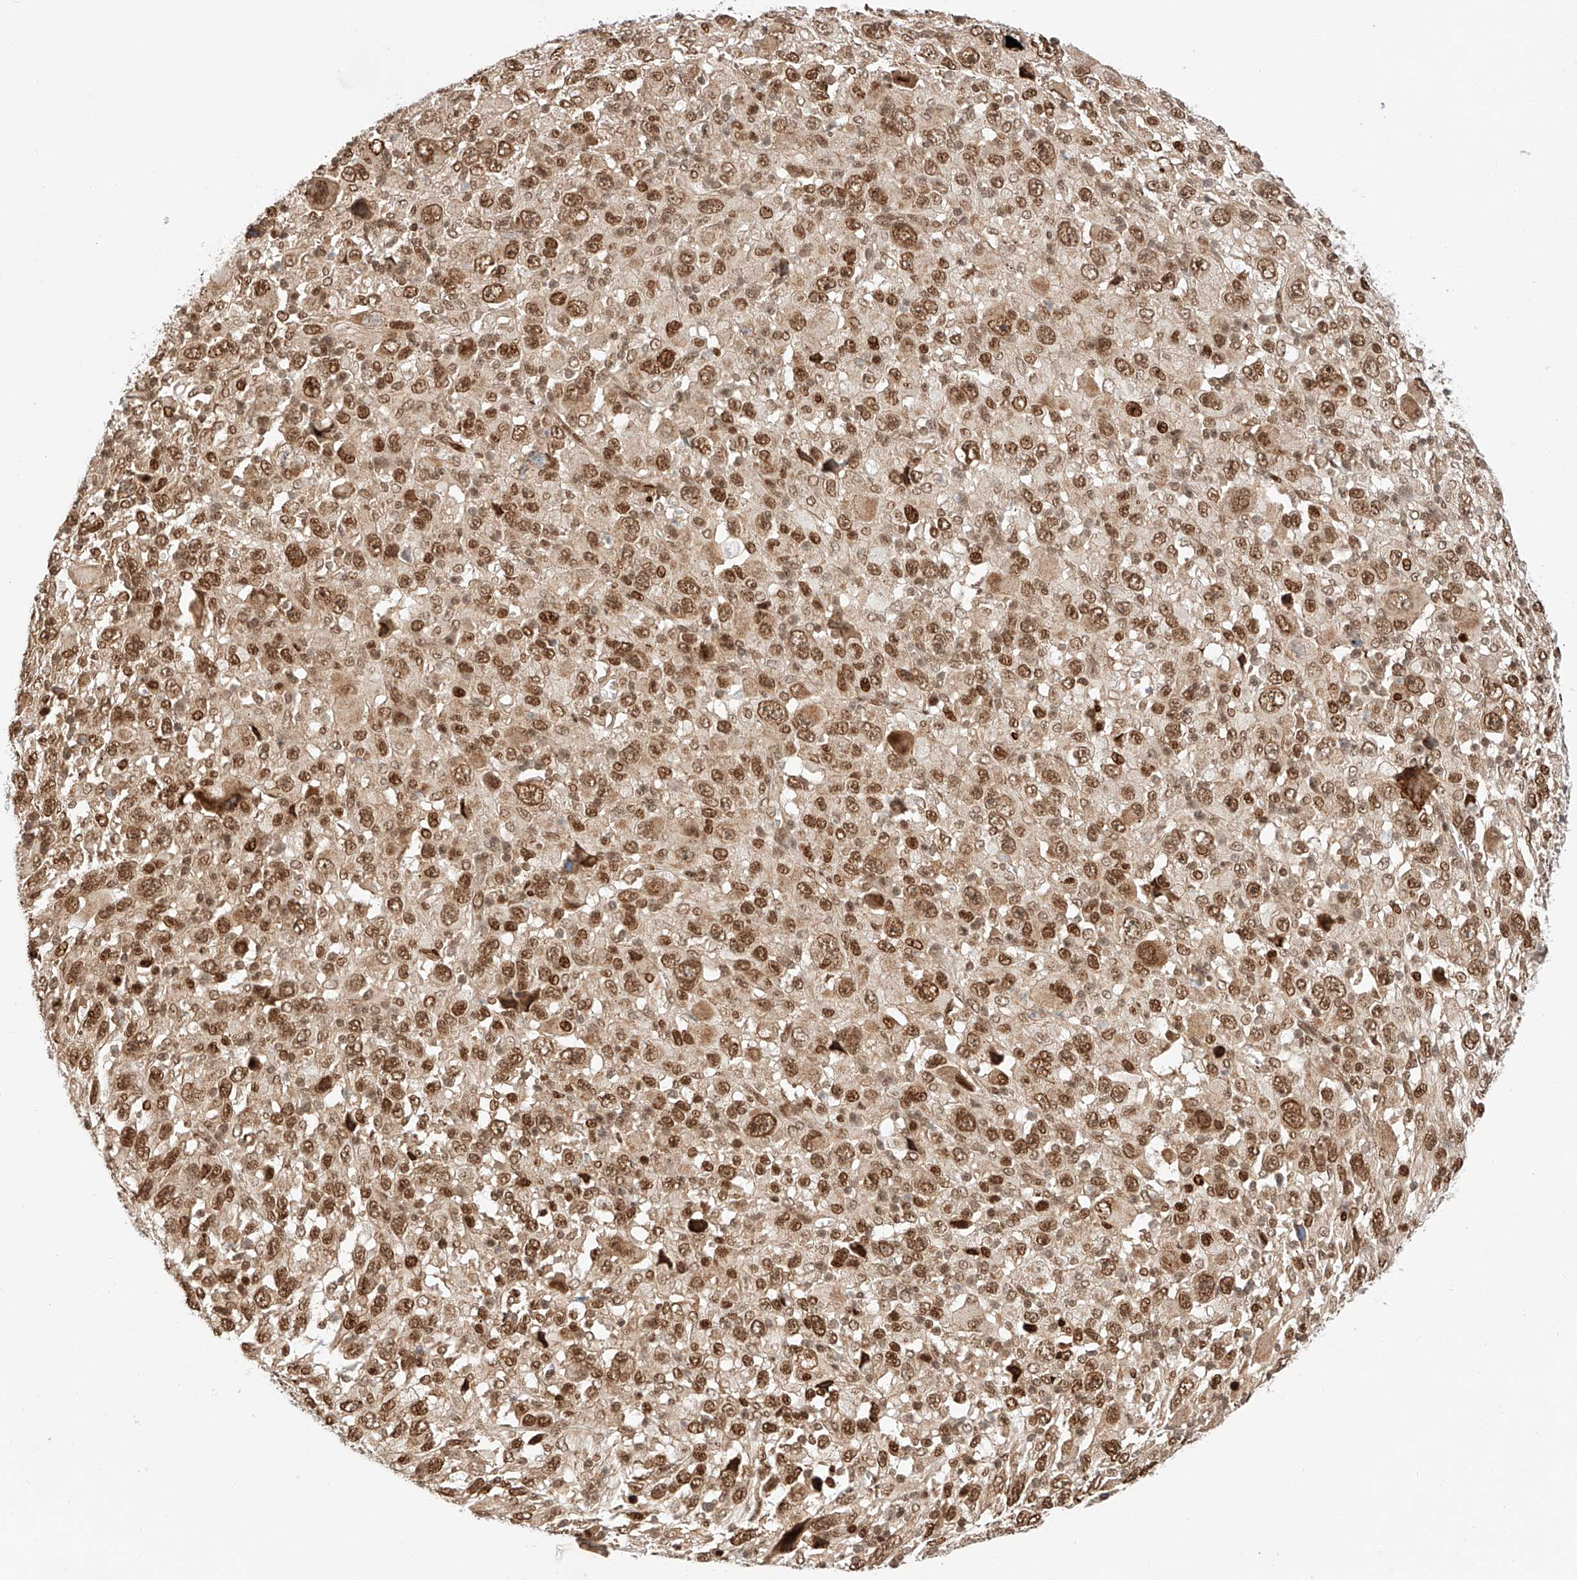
{"staining": {"intensity": "moderate", "quantity": ">75%", "location": "nuclear"}, "tissue": "melanoma", "cell_type": "Tumor cells", "image_type": "cancer", "snomed": [{"axis": "morphology", "description": "Malignant melanoma, Metastatic site"}, {"axis": "topography", "description": "Skin"}], "caption": "The immunohistochemical stain labels moderate nuclear expression in tumor cells of melanoma tissue. Nuclei are stained in blue.", "gene": "HDAC9", "patient": {"sex": "female", "age": 56}}